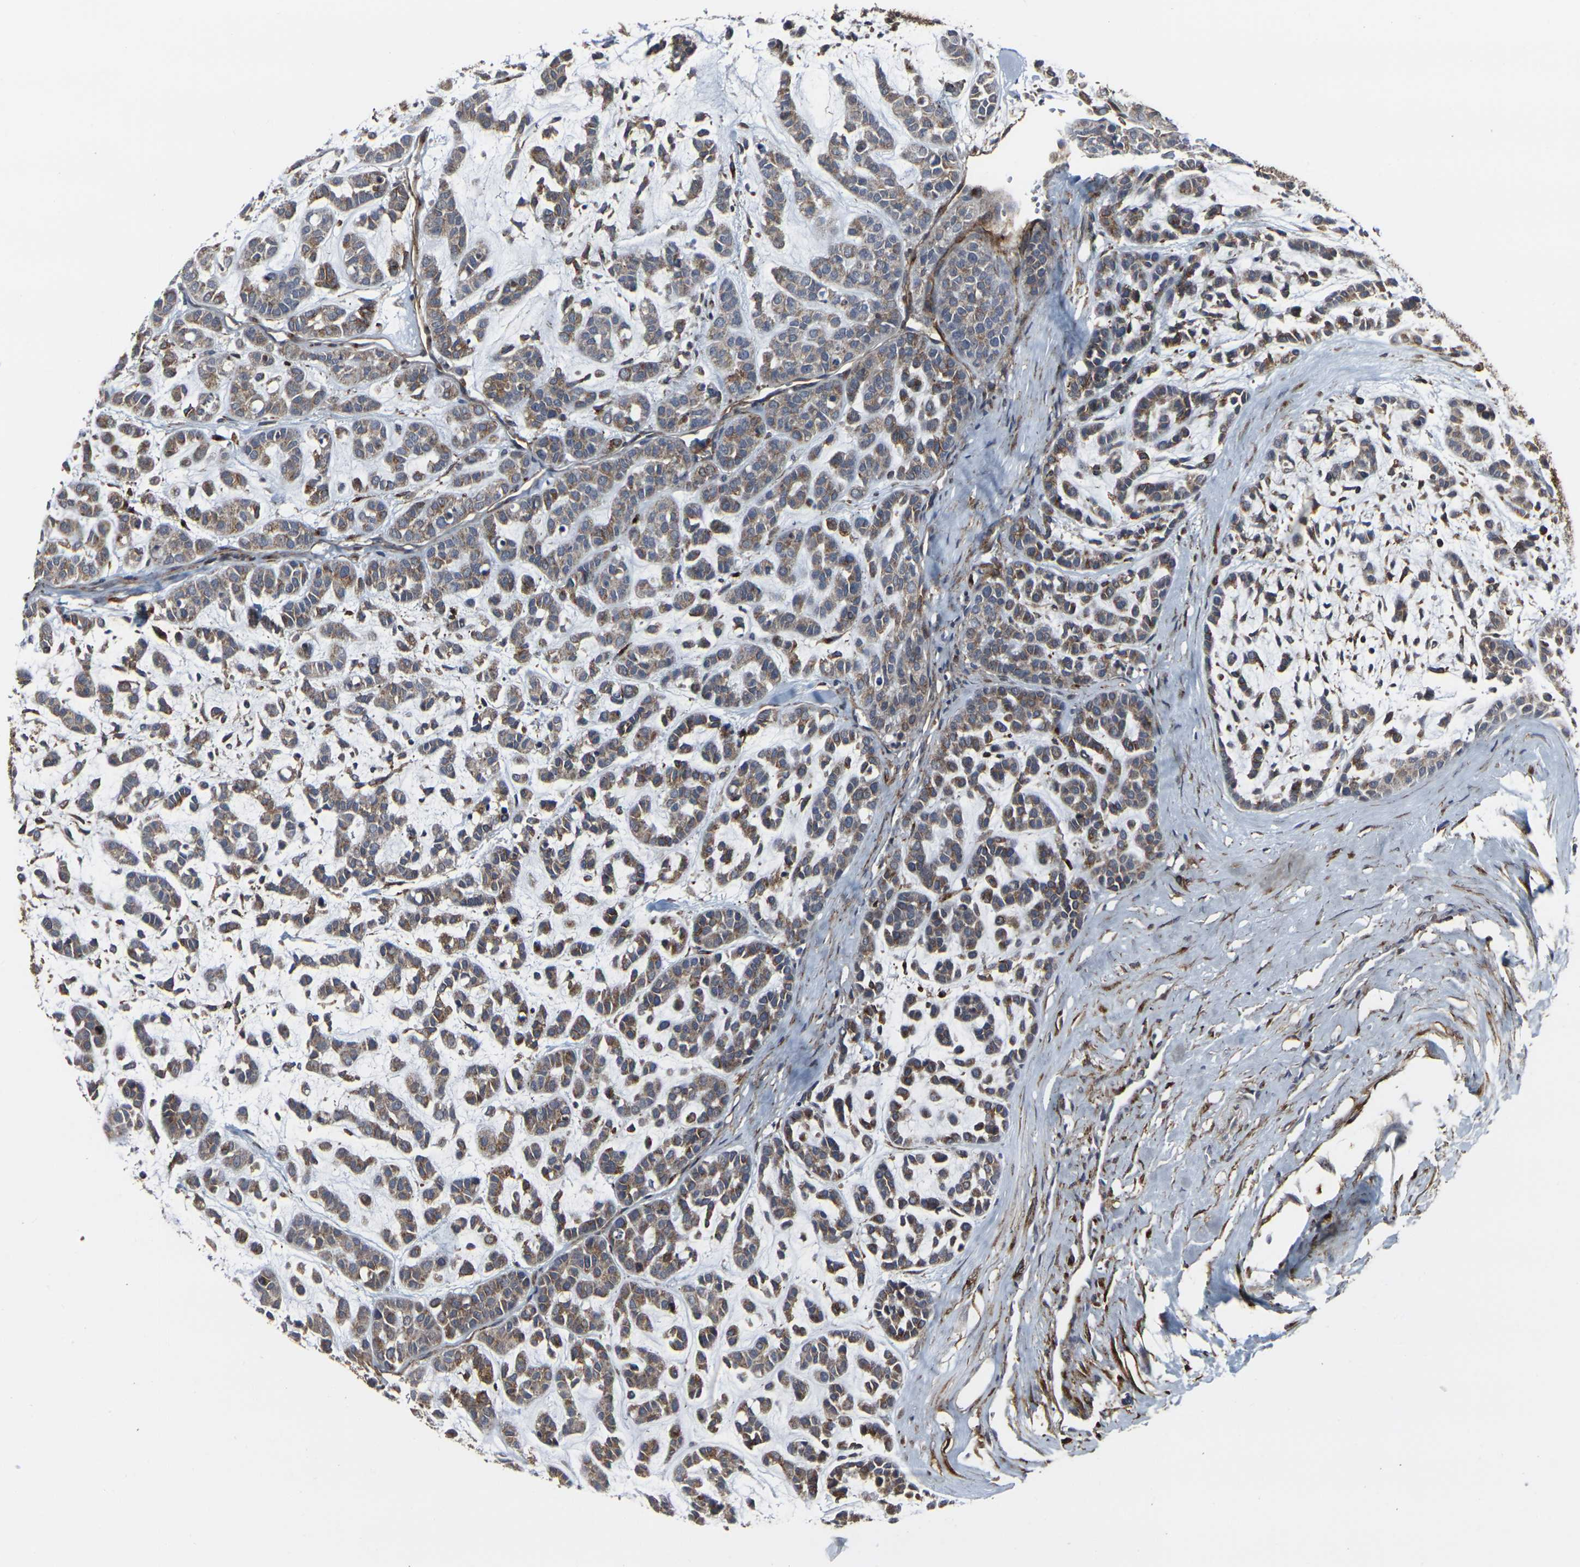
{"staining": {"intensity": "moderate", "quantity": ">75%", "location": "cytoplasmic/membranous"}, "tissue": "head and neck cancer", "cell_type": "Tumor cells", "image_type": "cancer", "snomed": [{"axis": "morphology", "description": "Adenocarcinoma, NOS"}, {"axis": "morphology", "description": "Adenoma, NOS"}, {"axis": "topography", "description": "Head-Neck"}], "caption": "Immunohistochemistry photomicrograph of head and neck cancer stained for a protein (brown), which displays medium levels of moderate cytoplasmic/membranous staining in approximately >75% of tumor cells.", "gene": "MYOF", "patient": {"sex": "female", "age": 55}}